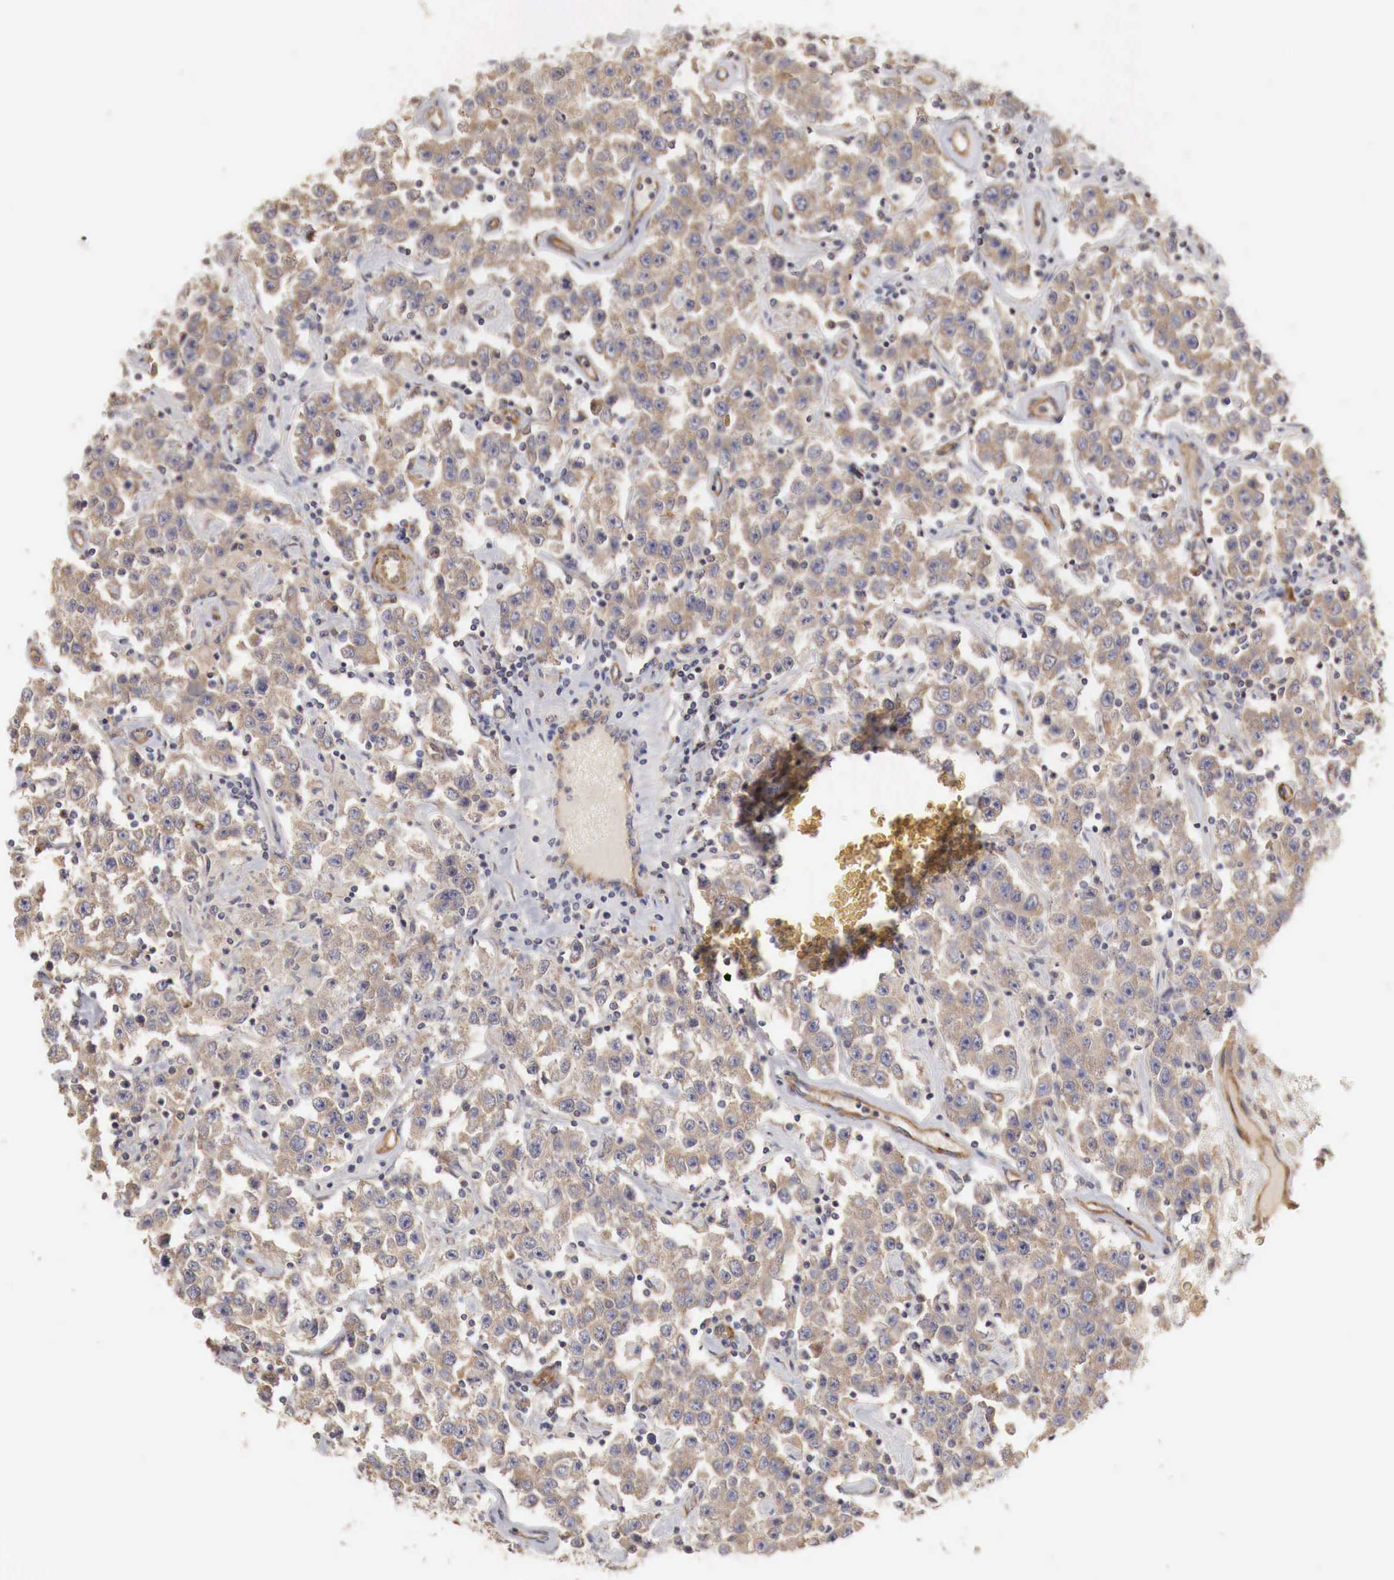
{"staining": {"intensity": "weak", "quantity": ">75%", "location": "cytoplasmic/membranous"}, "tissue": "testis cancer", "cell_type": "Tumor cells", "image_type": "cancer", "snomed": [{"axis": "morphology", "description": "Seminoma, NOS"}, {"axis": "topography", "description": "Testis"}], "caption": "Weak cytoplasmic/membranous staining is seen in about >75% of tumor cells in testis cancer (seminoma).", "gene": "ARMCX4", "patient": {"sex": "male", "age": 52}}